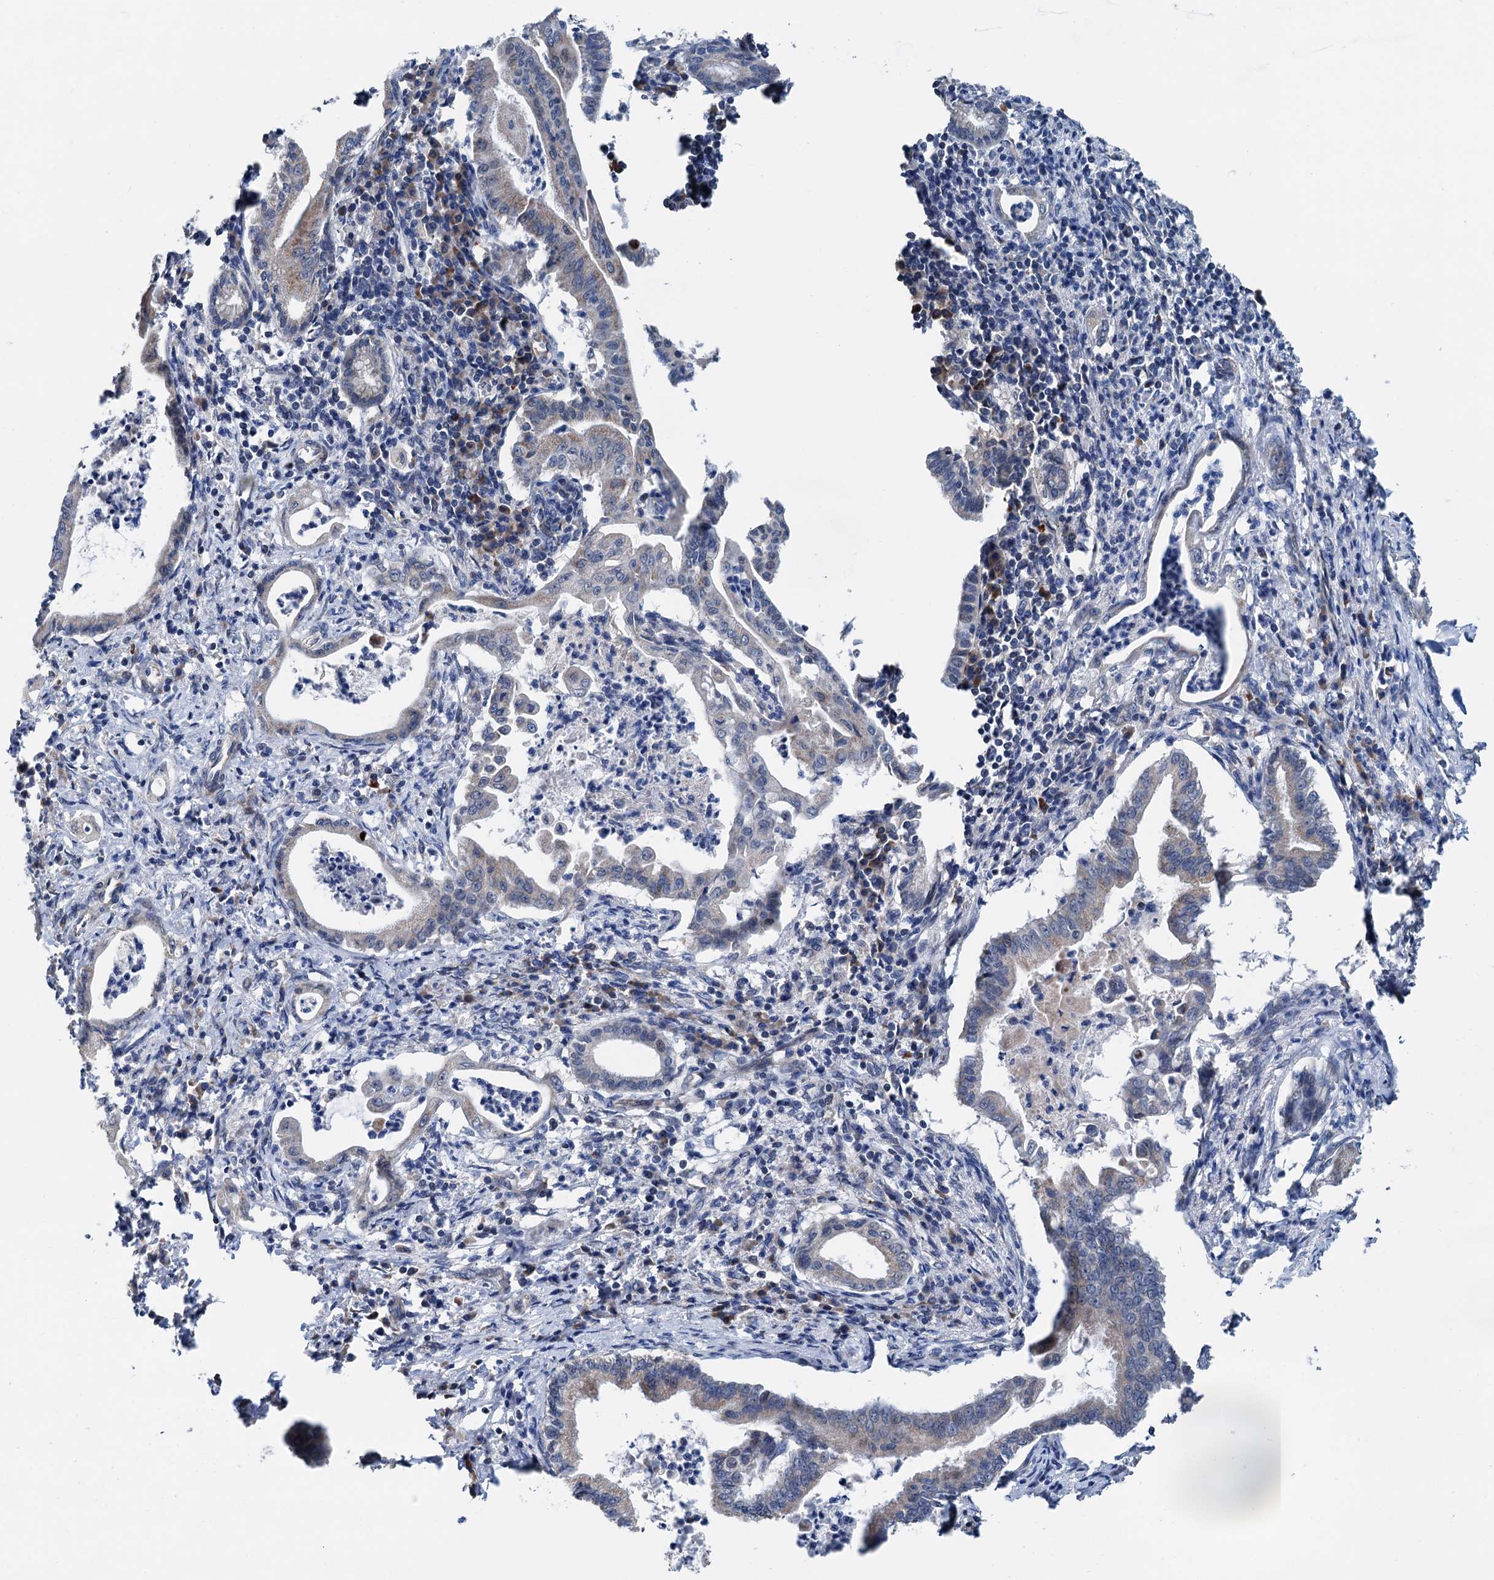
{"staining": {"intensity": "weak", "quantity": "<25%", "location": "cytoplasmic/membranous"}, "tissue": "pancreatic cancer", "cell_type": "Tumor cells", "image_type": "cancer", "snomed": [{"axis": "morphology", "description": "Adenocarcinoma, NOS"}, {"axis": "topography", "description": "Pancreas"}], "caption": "A micrograph of human pancreatic adenocarcinoma is negative for staining in tumor cells. Nuclei are stained in blue.", "gene": "ELAC1", "patient": {"sex": "female", "age": 55}}